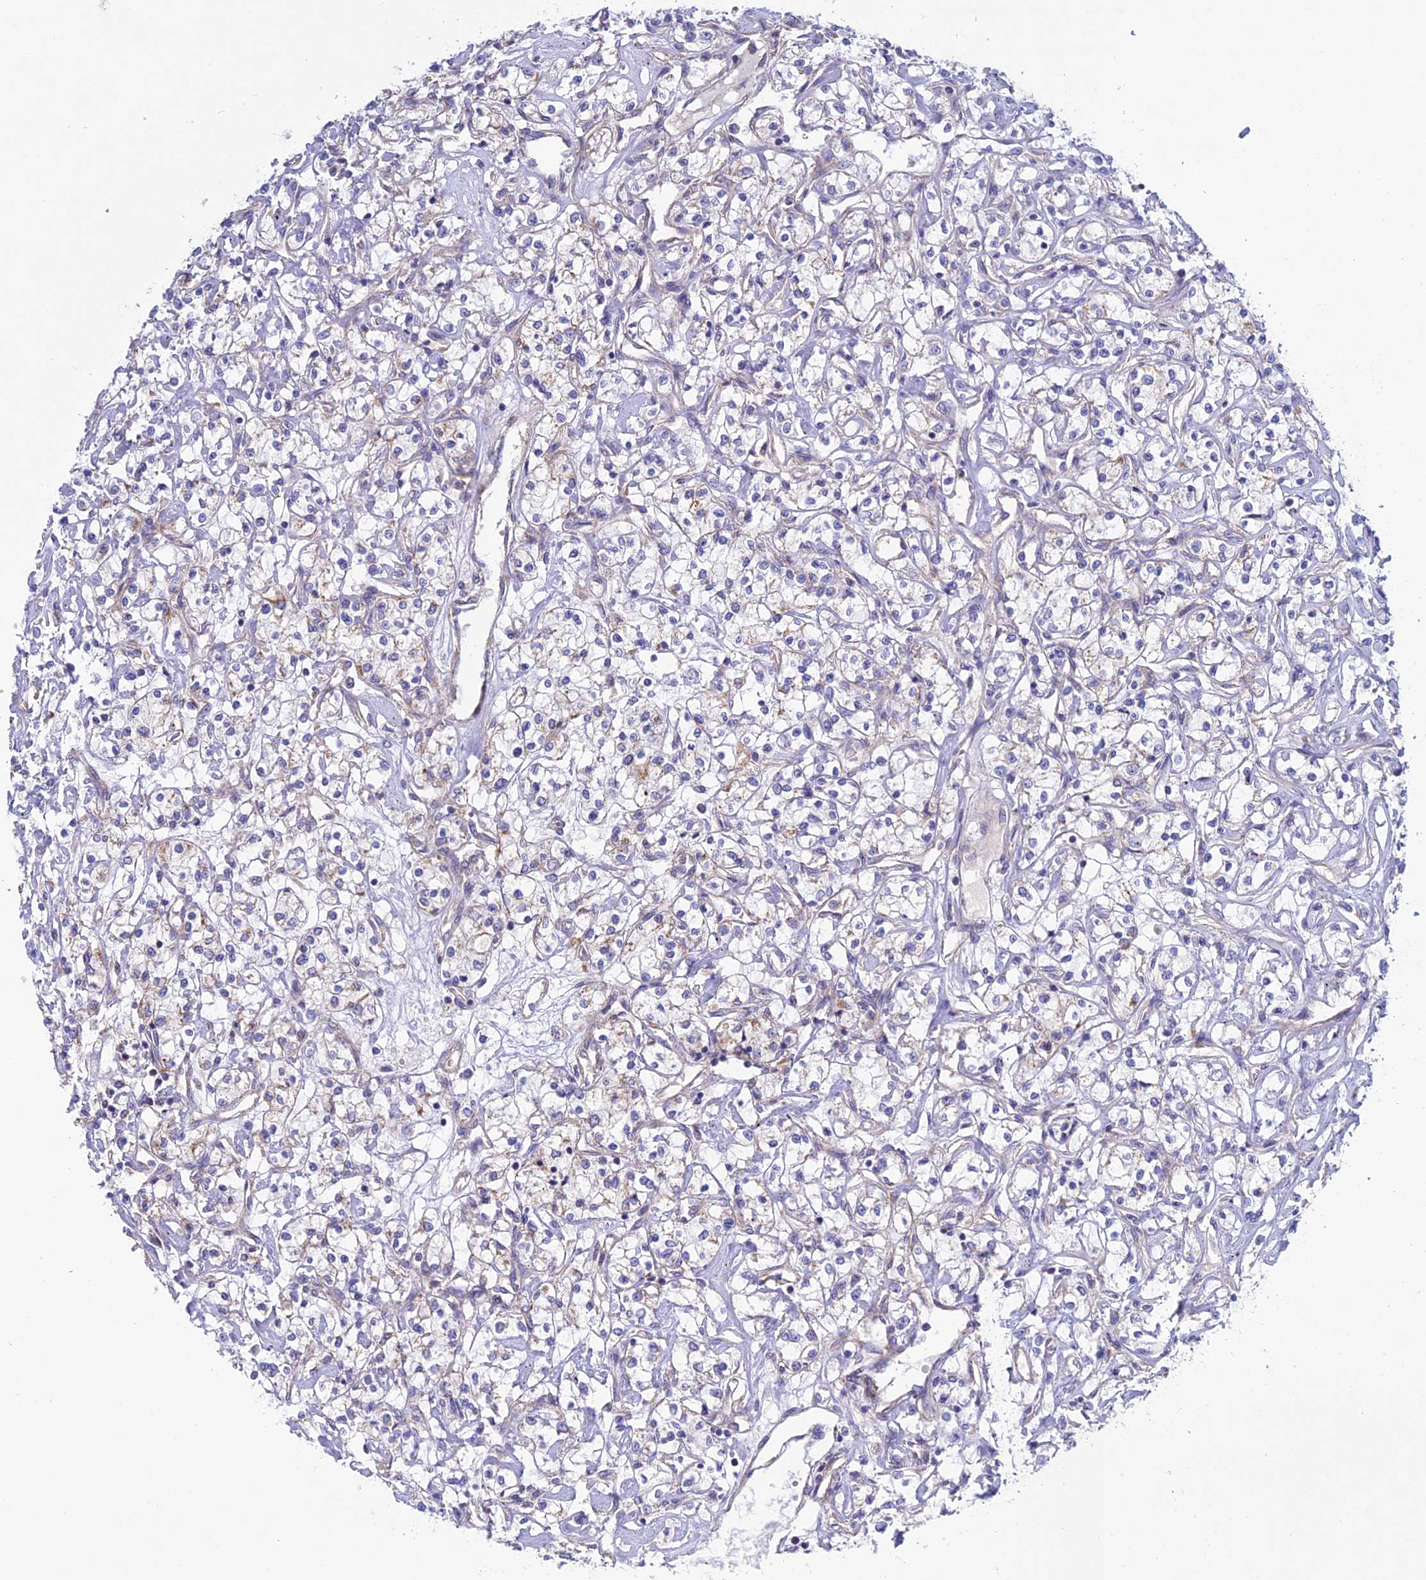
{"staining": {"intensity": "weak", "quantity": "<25%", "location": "cytoplasmic/membranous"}, "tissue": "renal cancer", "cell_type": "Tumor cells", "image_type": "cancer", "snomed": [{"axis": "morphology", "description": "Adenocarcinoma, NOS"}, {"axis": "topography", "description": "Kidney"}], "caption": "Immunohistochemistry (IHC) of human adenocarcinoma (renal) demonstrates no staining in tumor cells.", "gene": "ETFDH", "patient": {"sex": "female", "age": 59}}